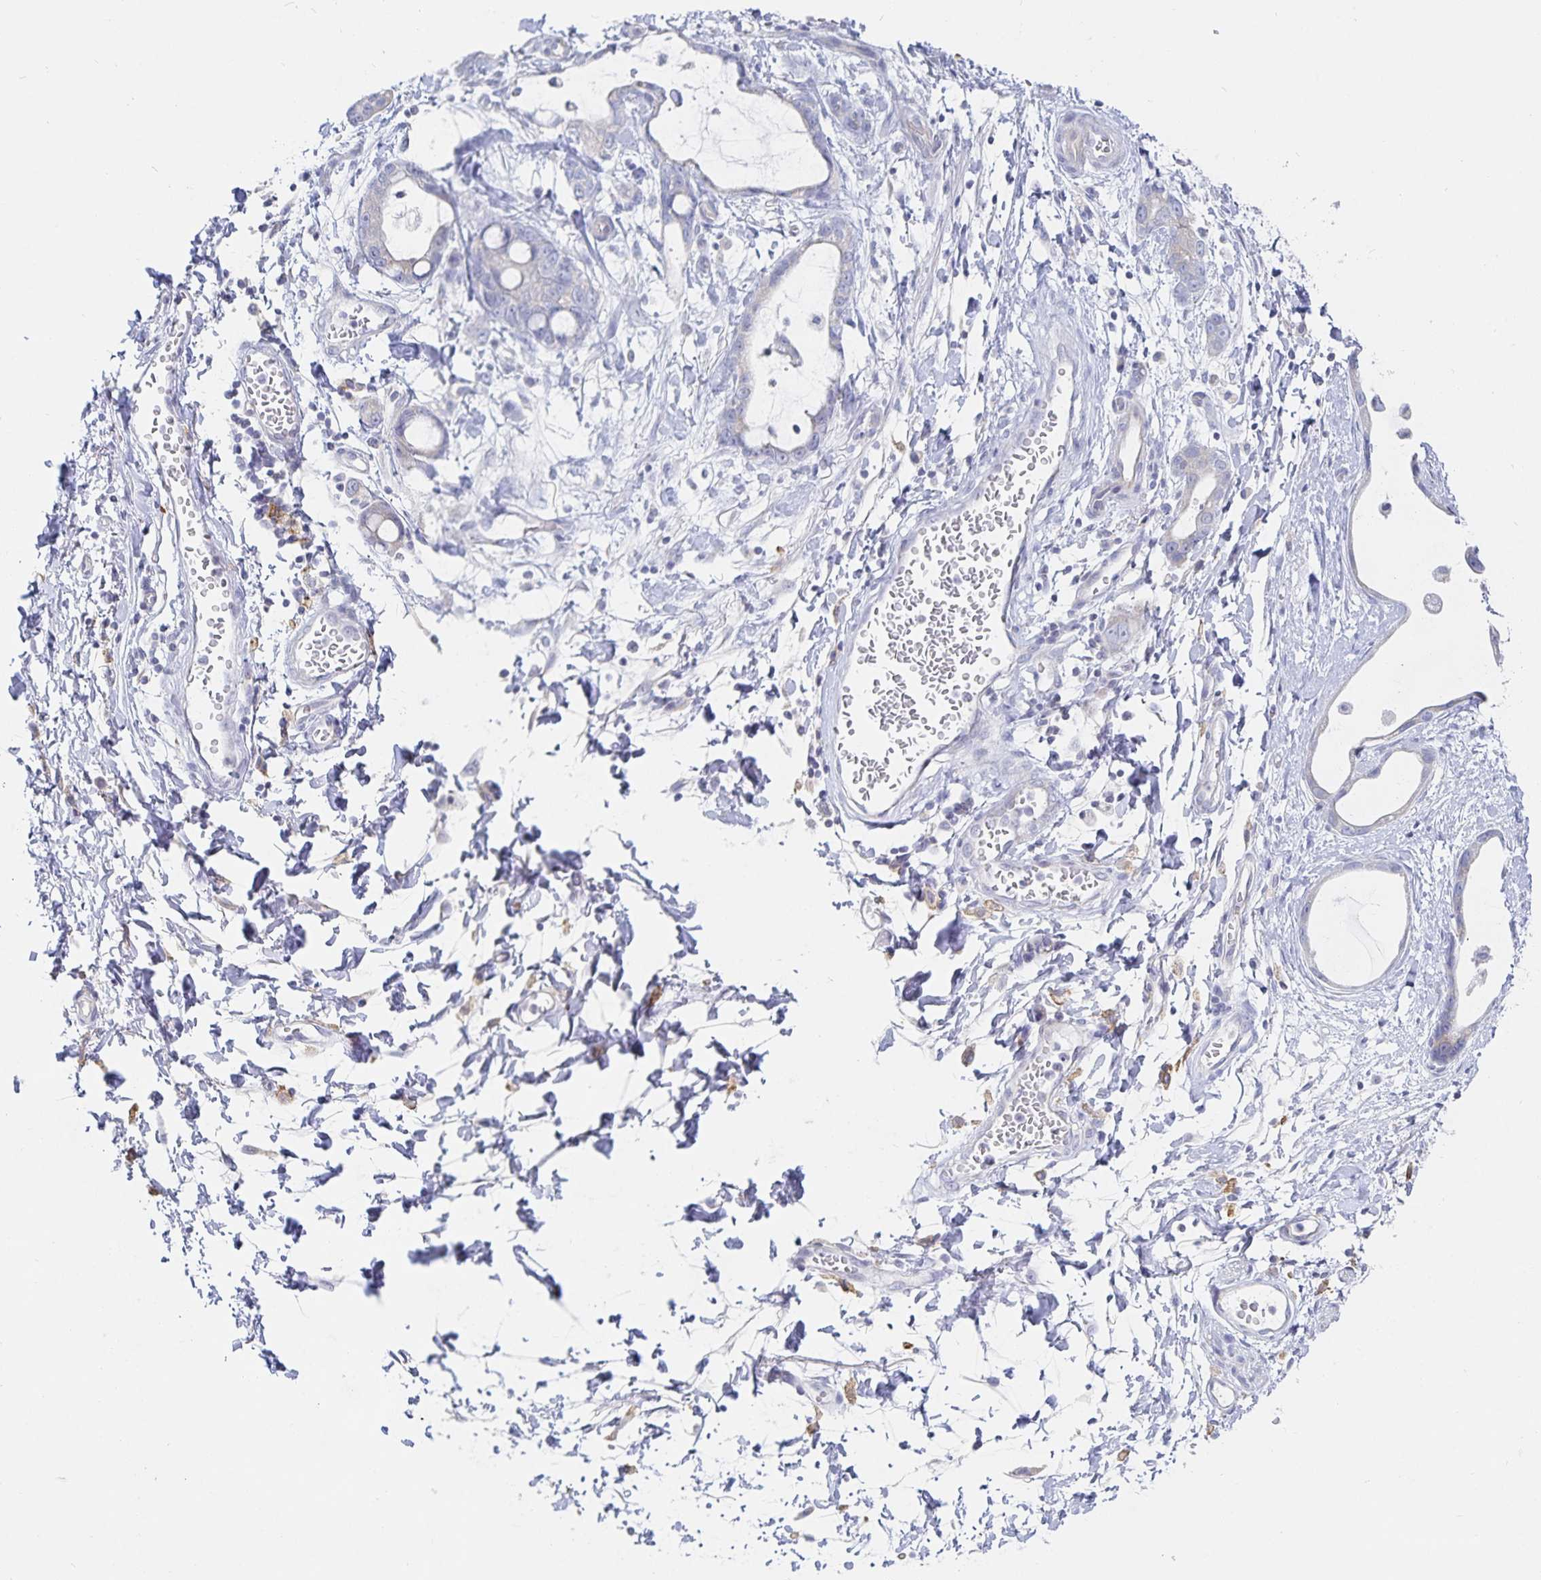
{"staining": {"intensity": "weak", "quantity": "<25%", "location": "cytoplasmic/membranous"}, "tissue": "stomach cancer", "cell_type": "Tumor cells", "image_type": "cancer", "snomed": [{"axis": "morphology", "description": "Adenocarcinoma, NOS"}, {"axis": "topography", "description": "Stomach"}], "caption": "Image shows no protein expression in tumor cells of stomach adenocarcinoma tissue.", "gene": "SFTPA1", "patient": {"sex": "male", "age": 55}}